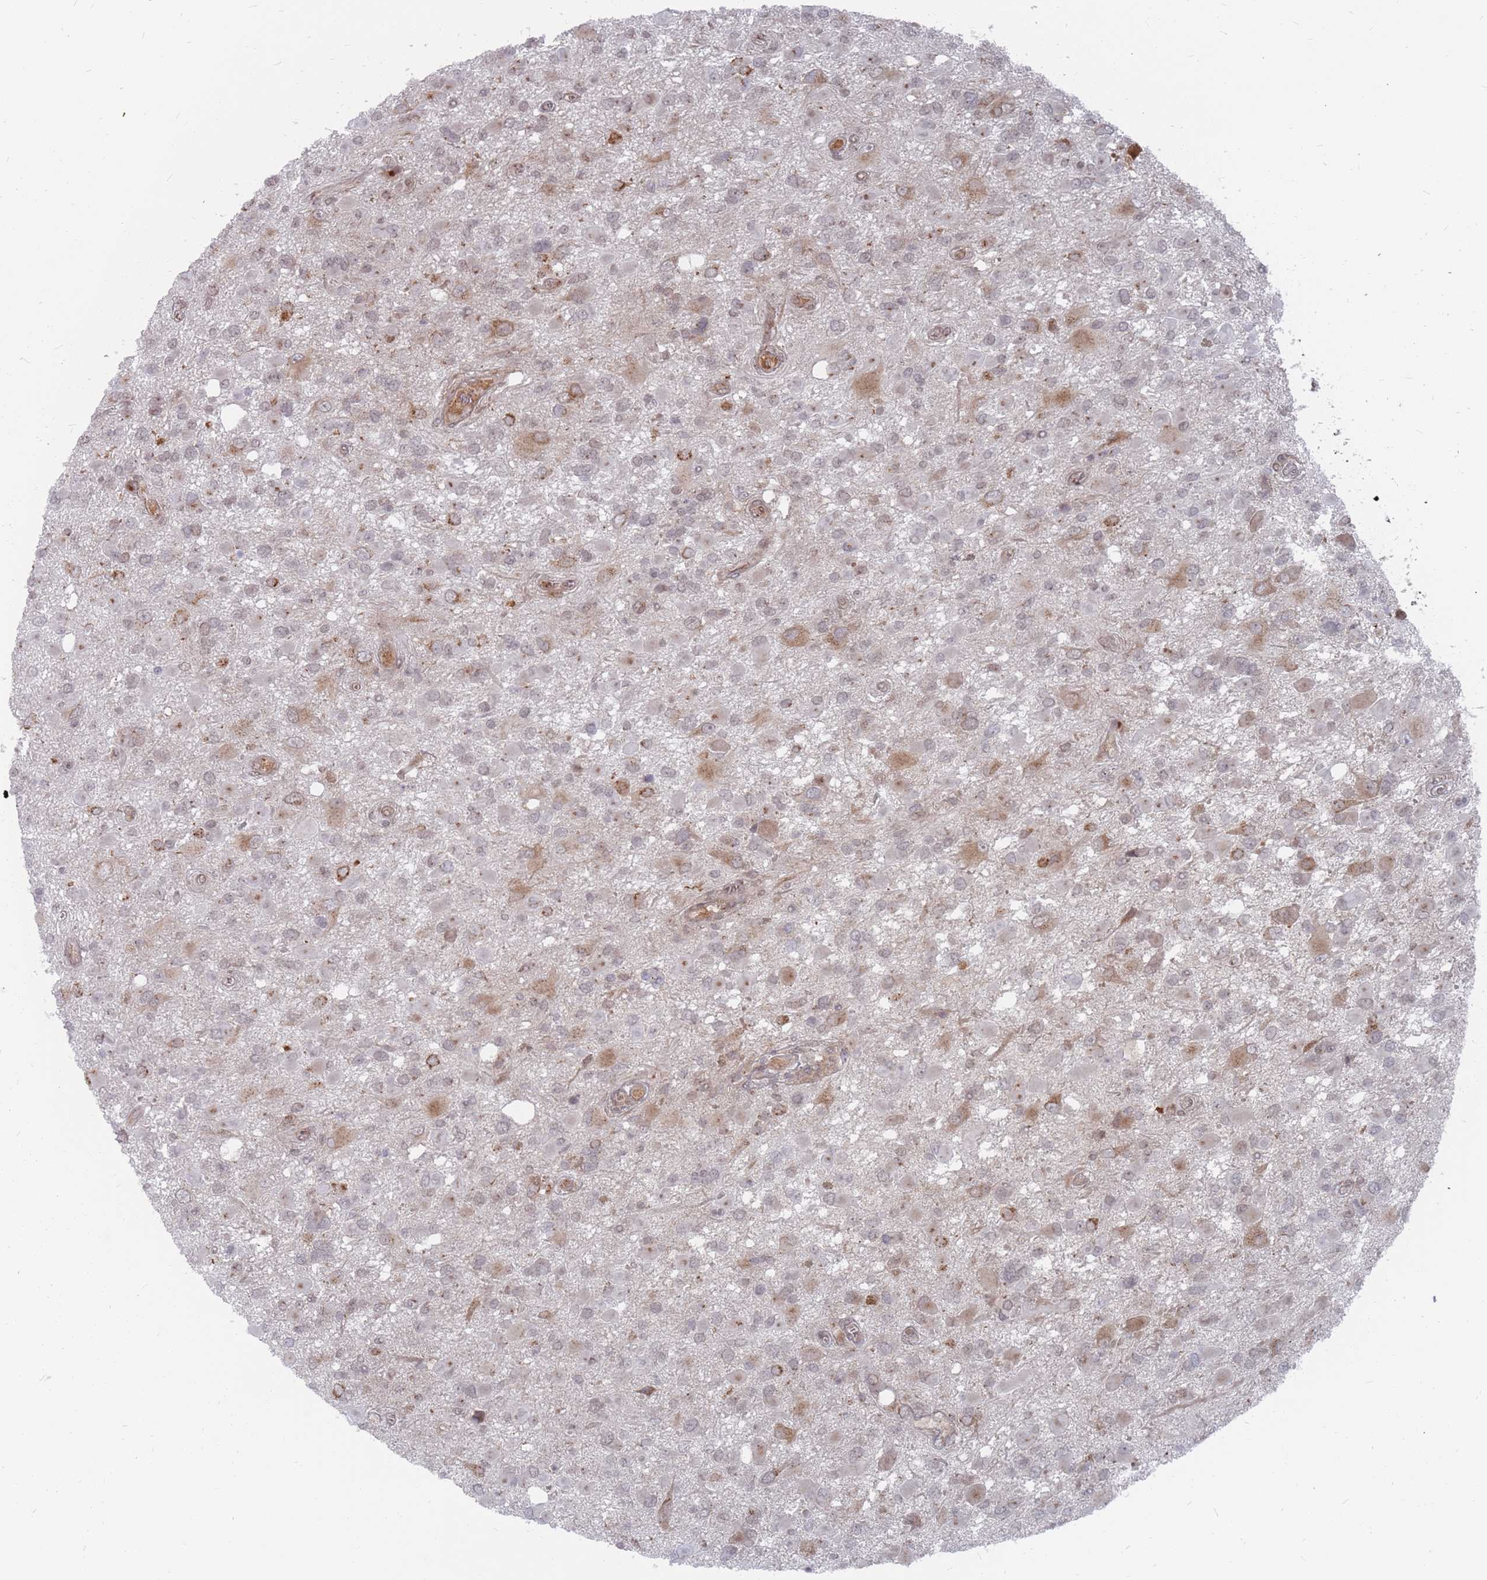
{"staining": {"intensity": "moderate", "quantity": "<25%", "location": "cytoplasmic/membranous"}, "tissue": "glioma", "cell_type": "Tumor cells", "image_type": "cancer", "snomed": [{"axis": "morphology", "description": "Glioma, malignant, High grade"}, {"axis": "topography", "description": "Brain"}], "caption": "Glioma stained for a protein (brown) displays moderate cytoplasmic/membranous positive positivity in approximately <25% of tumor cells.", "gene": "FMO4", "patient": {"sex": "male", "age": 53}}